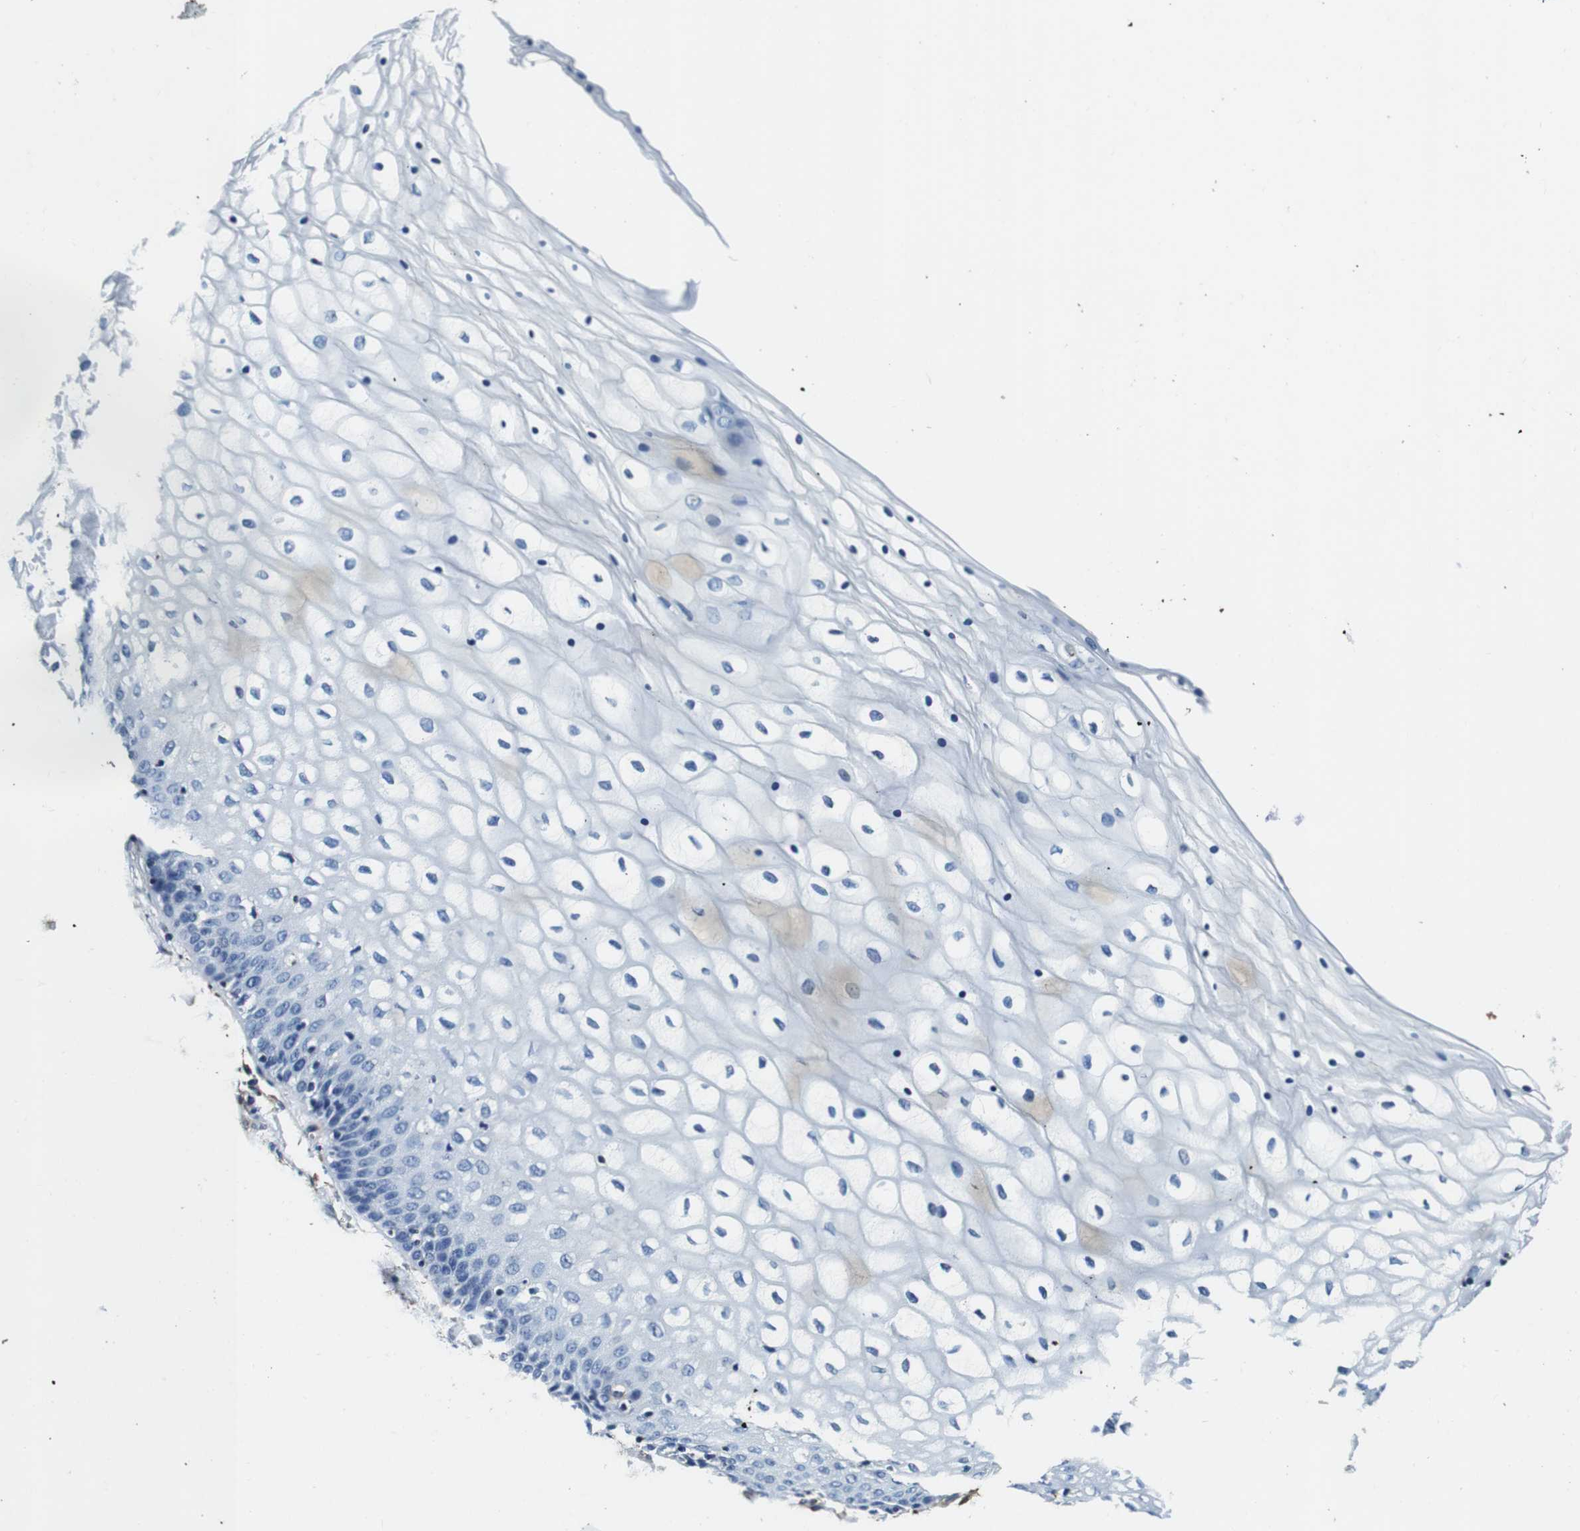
{"staining": {"intensity": "negative", "quantity": "none", "location": "none"}, "tissue": "vagina", "cell_type": "Squamous epithelial cells", "image_type": "normal", "snomed": [{"axis": "morphology", "description": "Normal tissue, NOS"}, {"axis": "topography", "description": "Vagina"}], "caption": "This is a image of immunohistochemistry (IHC) staining of benign vagina, which shows no staining in squamous epithelial cells.", "gene": "GJE1", "patient": {"sex": "female", "age": 34}}